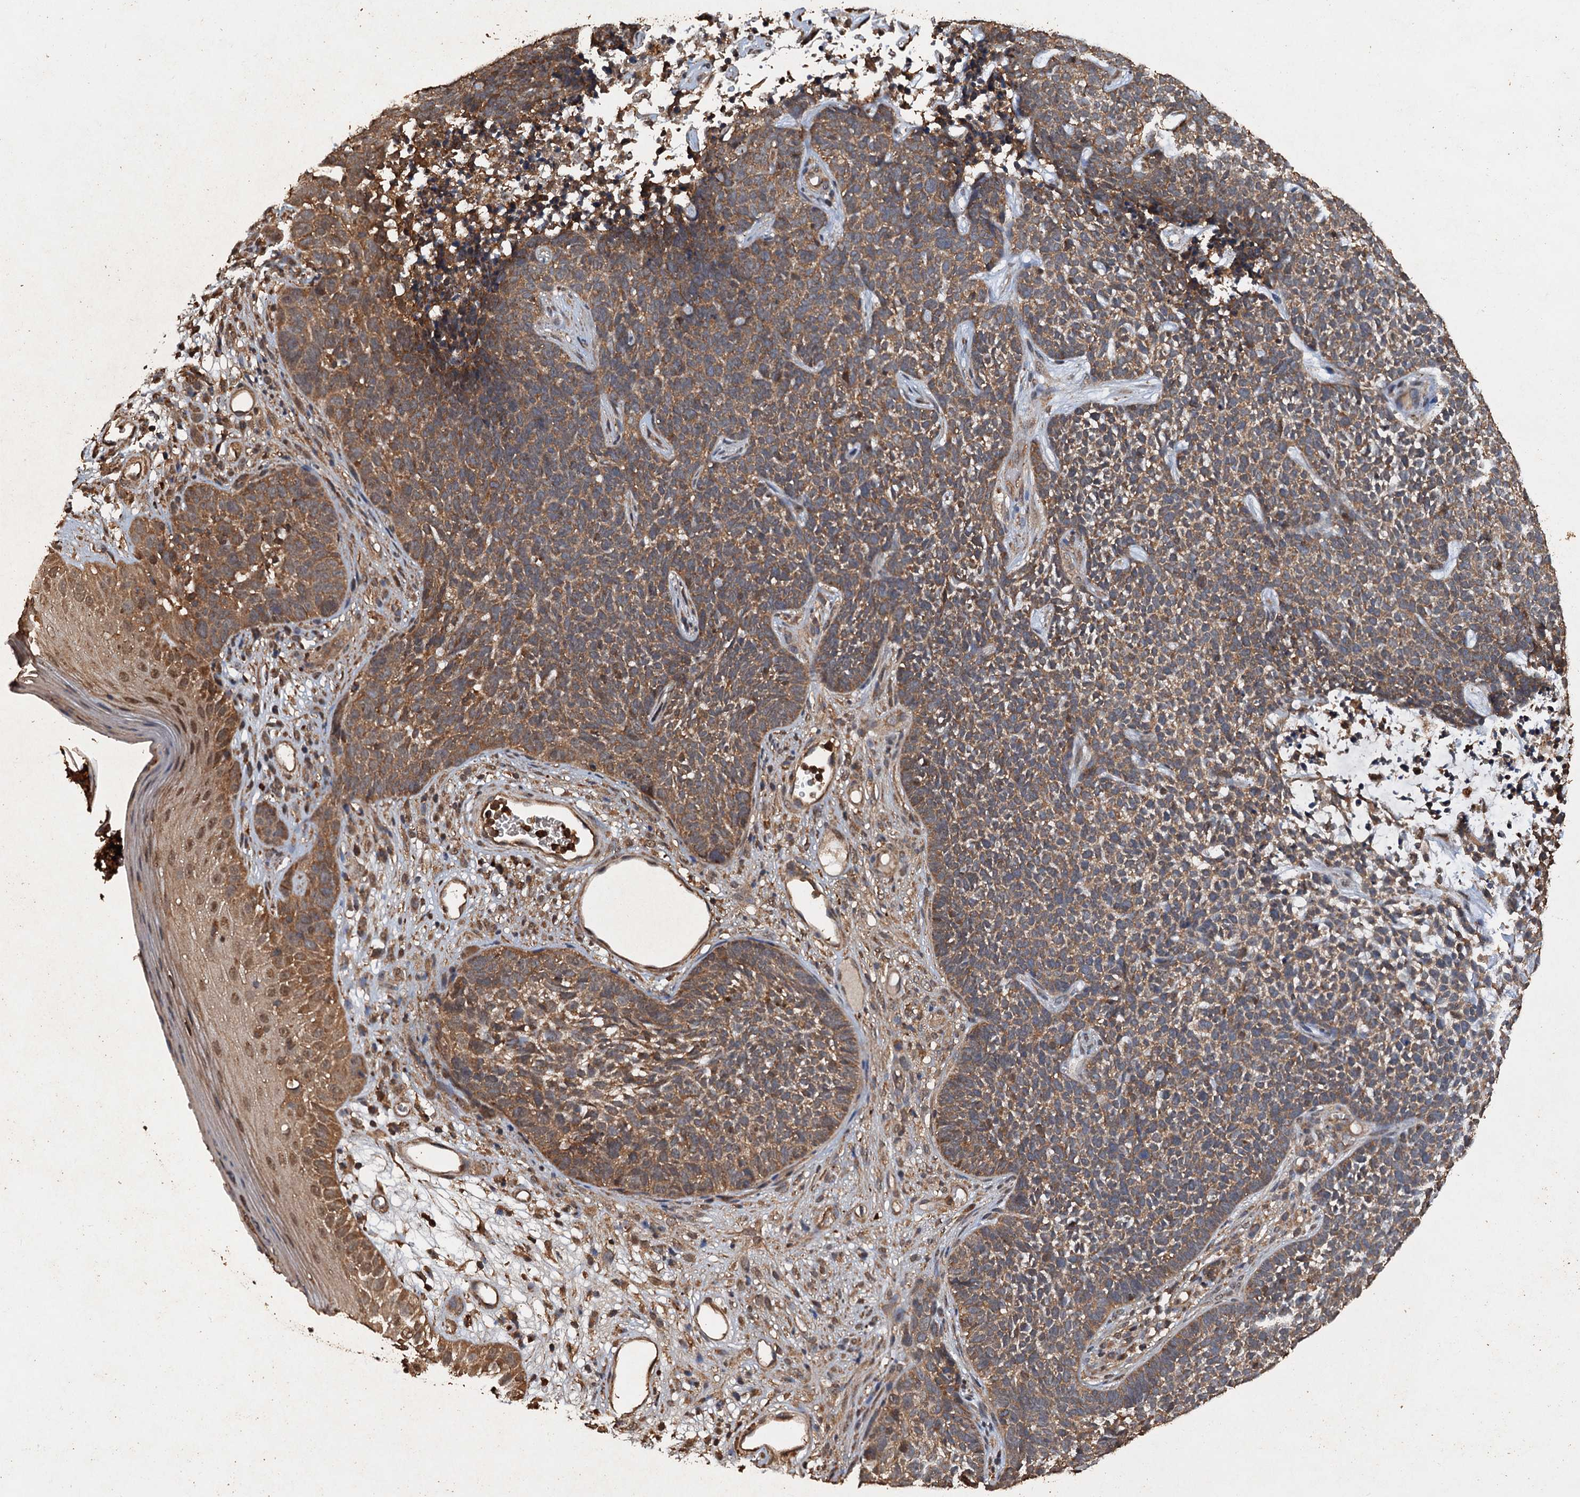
{"staining": {"intensity": "moderate", "quantity": ">75%", "location": "cytoplasmic/membranous"}, "tissue": "skin cancer", "cell_type": "Tumor cells", "image_type": "cancer", "snomed": [{"axis": "morphology", "description": "Basal cell carcinoma"}, {"axis": "topography", "description": "Skin"}], "caption": "Human basal cell carcinoma (skin) stained with a protein marker displays moderate staining in tumor cells.", "gene": "PSMD9", "patient": {"sex": "female", "age": 84}}